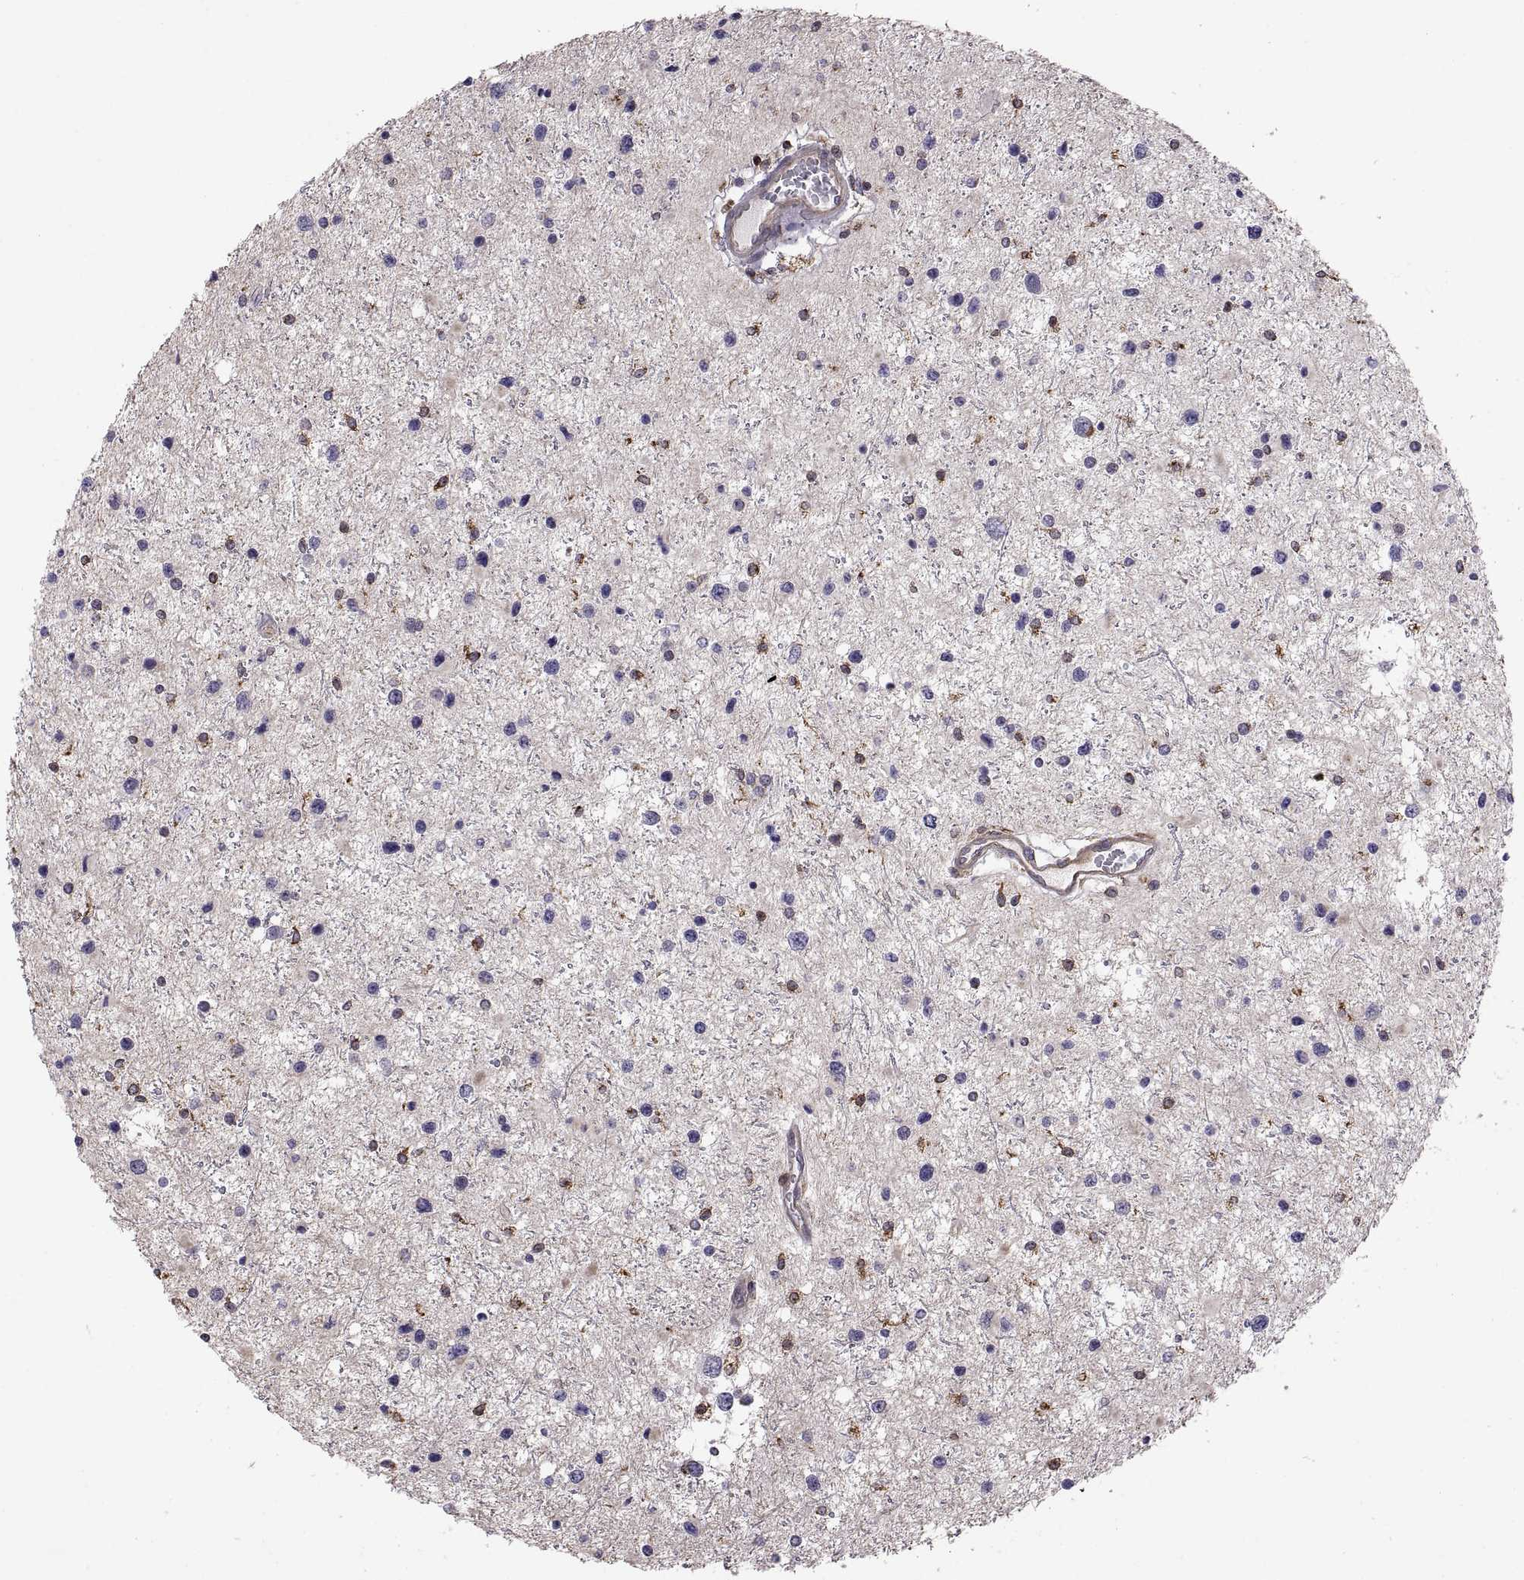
{"staining": {"intensity": "negative", "quantity": "none", "location": "none"}, "tissue": "glioma", "cell_type": "Tumor cells", "image_type": "cancer", "snomed": [{"axis": "morphology", "description": "Glioma, malignant, Low grade"}, {"axis": "topography", "description": "Brain"}], "caption": "Immunohistochemistry (IHC) of low-grade glioma (malignant) displays no expression in tumor cells. Brightfield microscopy of IHC stained with DAB (brown) and hematoxylin (blue), captured at high magnification.", "gene": "ACAP1", "patient": {"sex": "female", "age": 32}}